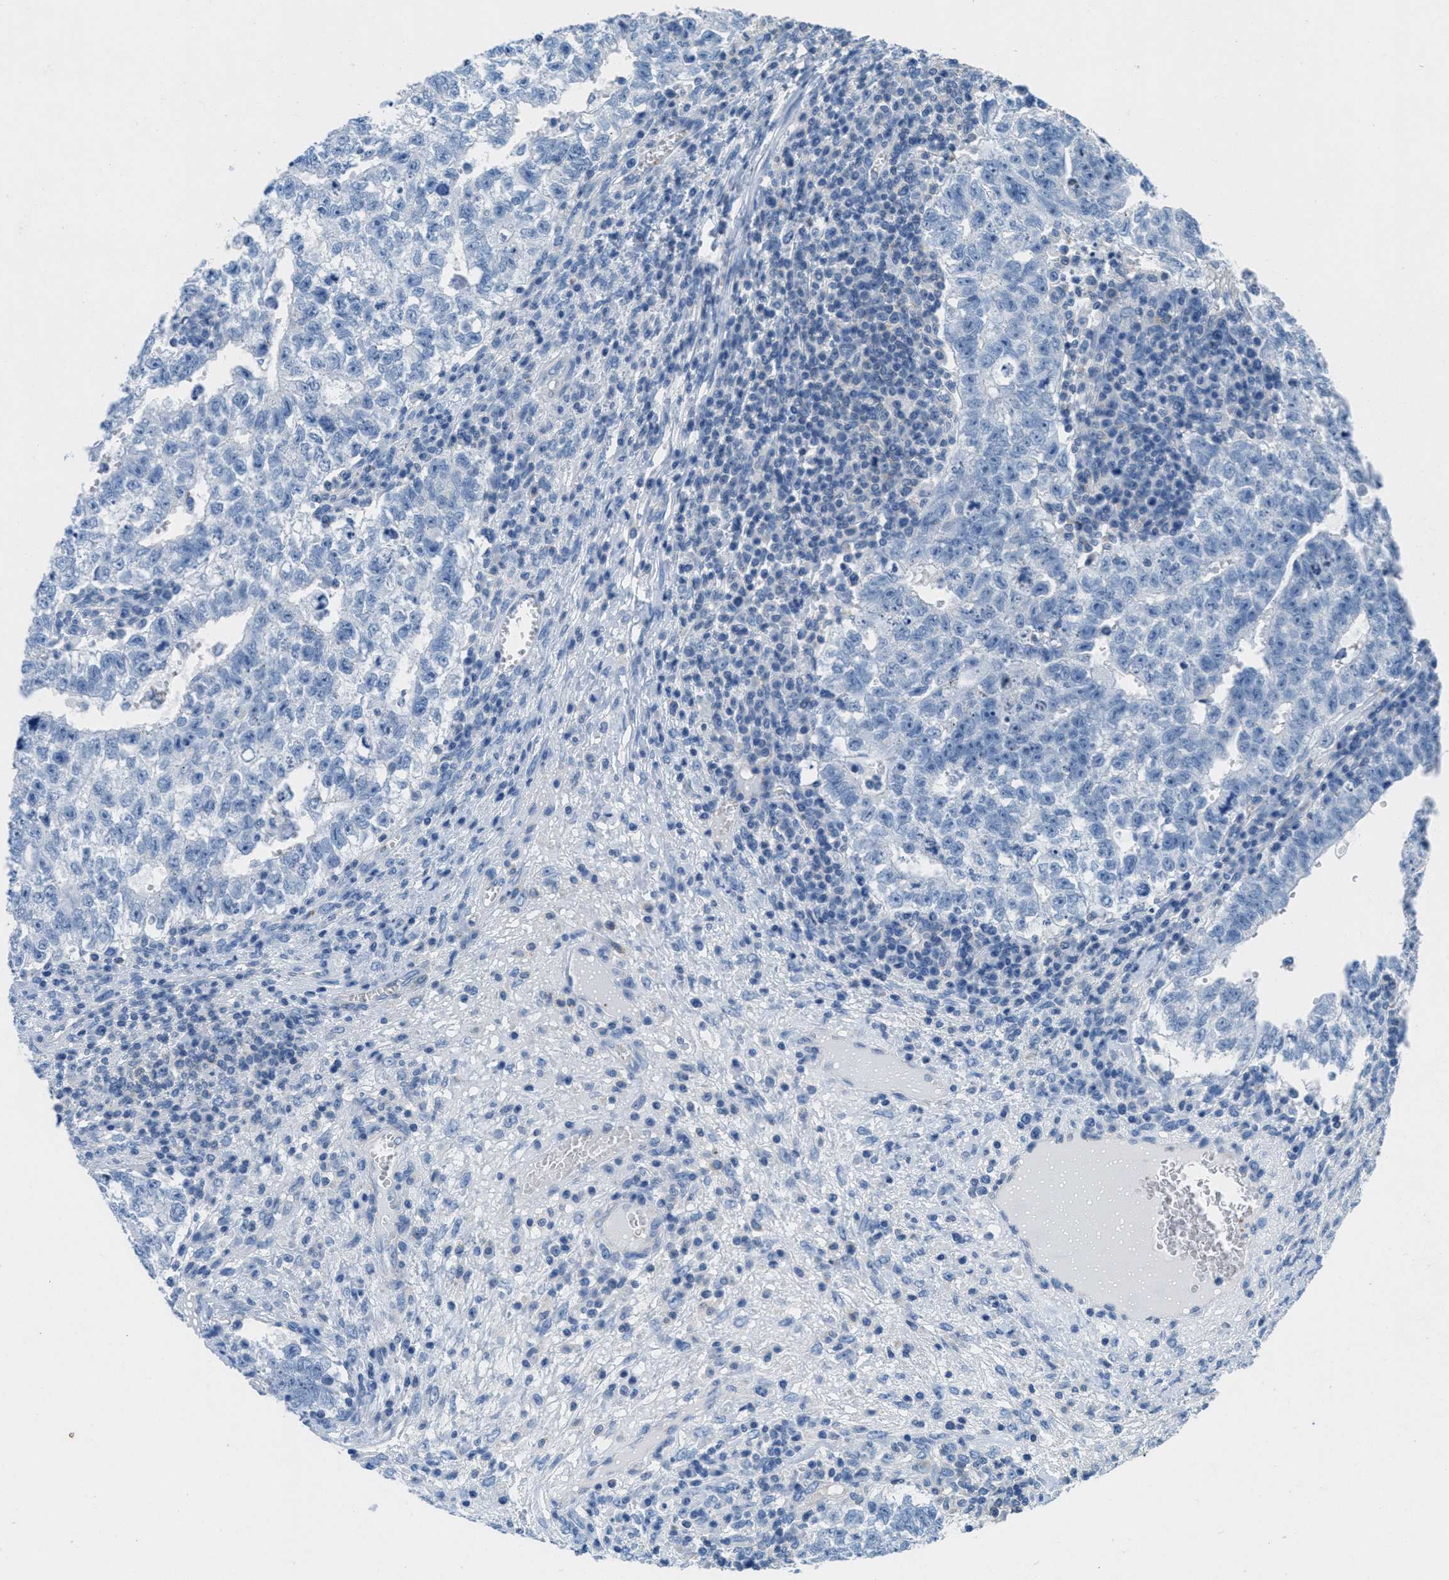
{"staining": {"intensity": "negative", "quantity": "none", "location": "none"}, "tissue": "testis cancer", "cell_type": "Tumor cells", "image_type": "cancer", "snomed": [{"axis": "morphology", "description": "Seminoma, NOS"}, {"axis": "morphology", "description": "Carcinoma, Embryonal, NOS"}, {"axis": "topography", "description": "Testis"}], "caption": "Tumor cells are negative for protein expression in human testis cancer (seminoma).", "gene": "MAPRE2", "patient": {"sex": "male", "age": 38}}